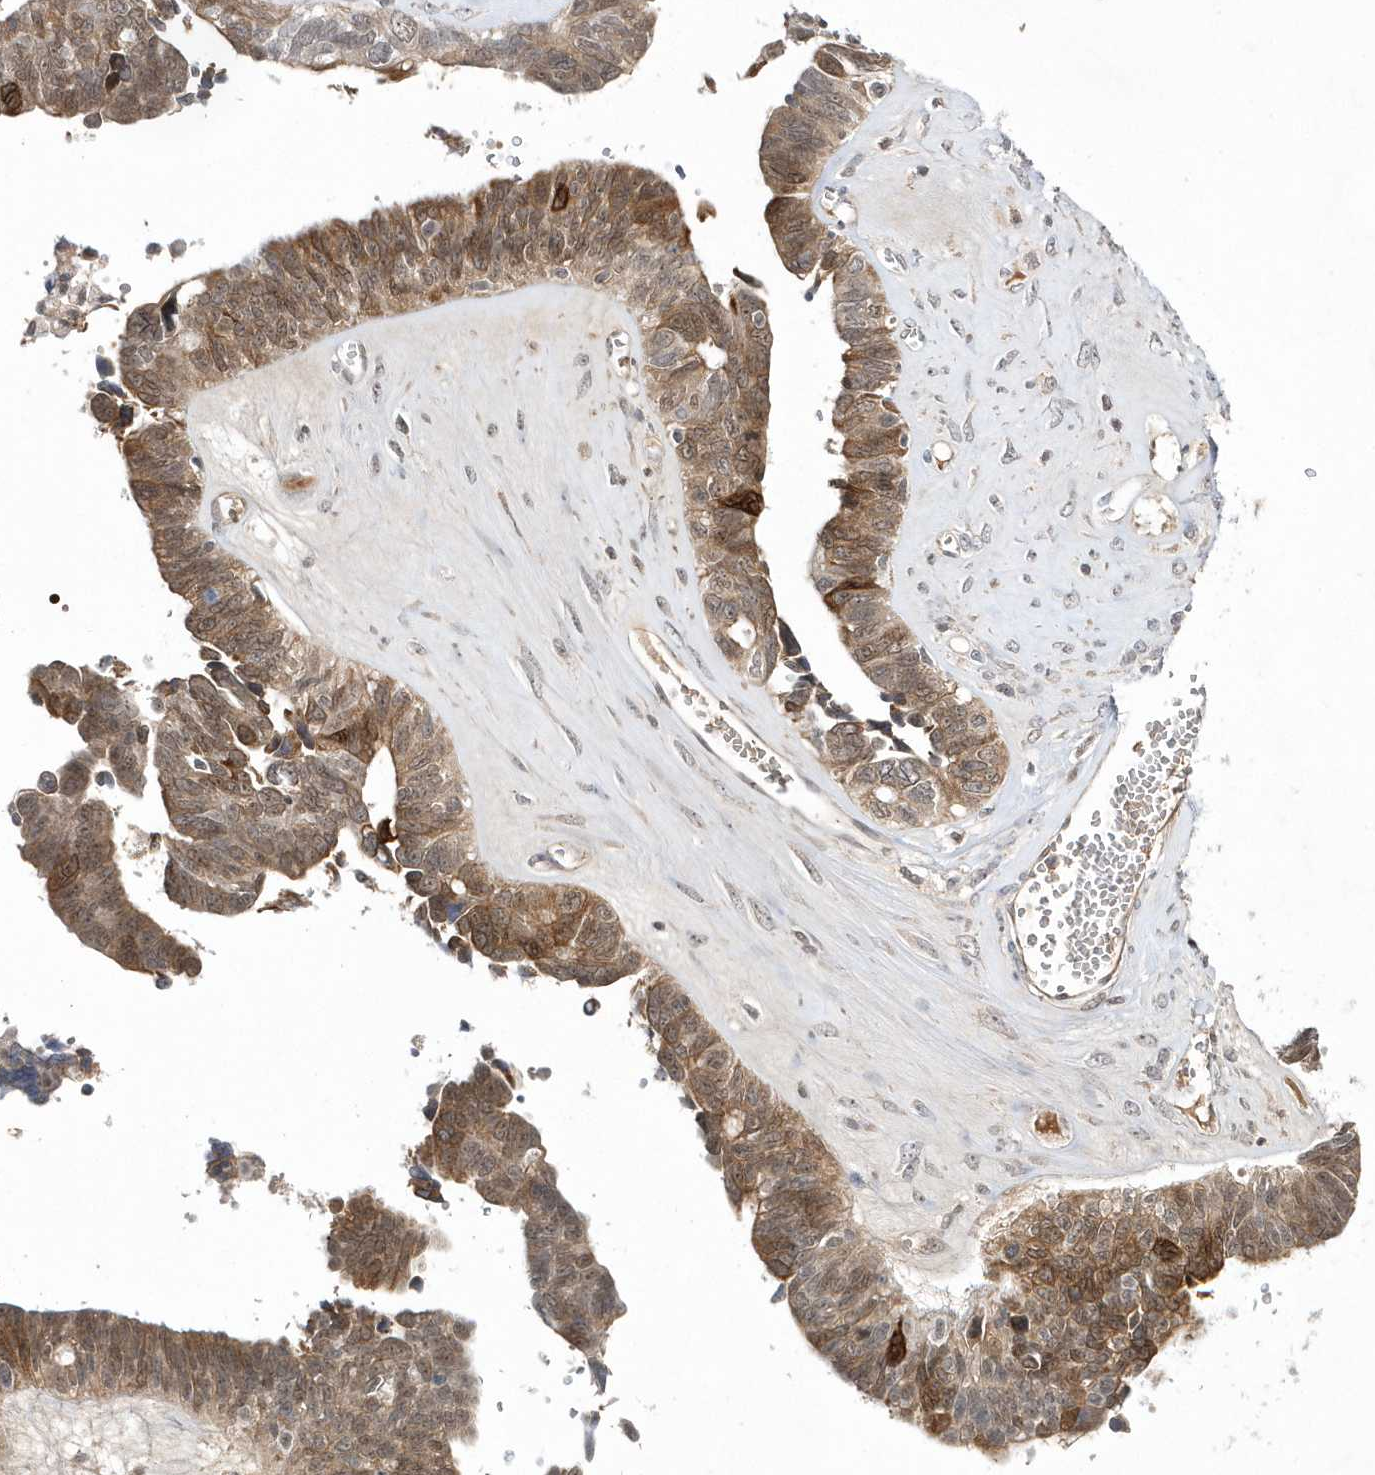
{"staining": {"intensity": "moderate", "quantity": ">75%", "location": "cytoplasmic/membranous,nuclear"}, "tissue": "ovarian cancer", "cell_type": "Tumor cells", "image_type": "cancer", "snomed": [{"axis": "morphology", "description": "Cystadenocarcinoma, serous, NOS"}, {"axis": "topography", "description": "Ovary"}], "caption": "This histopathology image exhibits immunohistochemistry (IHC) staining of ovarian cancer (serous cystadenocarcinoma), with medium moderate cytoplasmic/membranous and nuclear expression in about >75% of tumor cells.", "gene": "TMEM132B", "patient": {"sex": "female", "age": 79}}